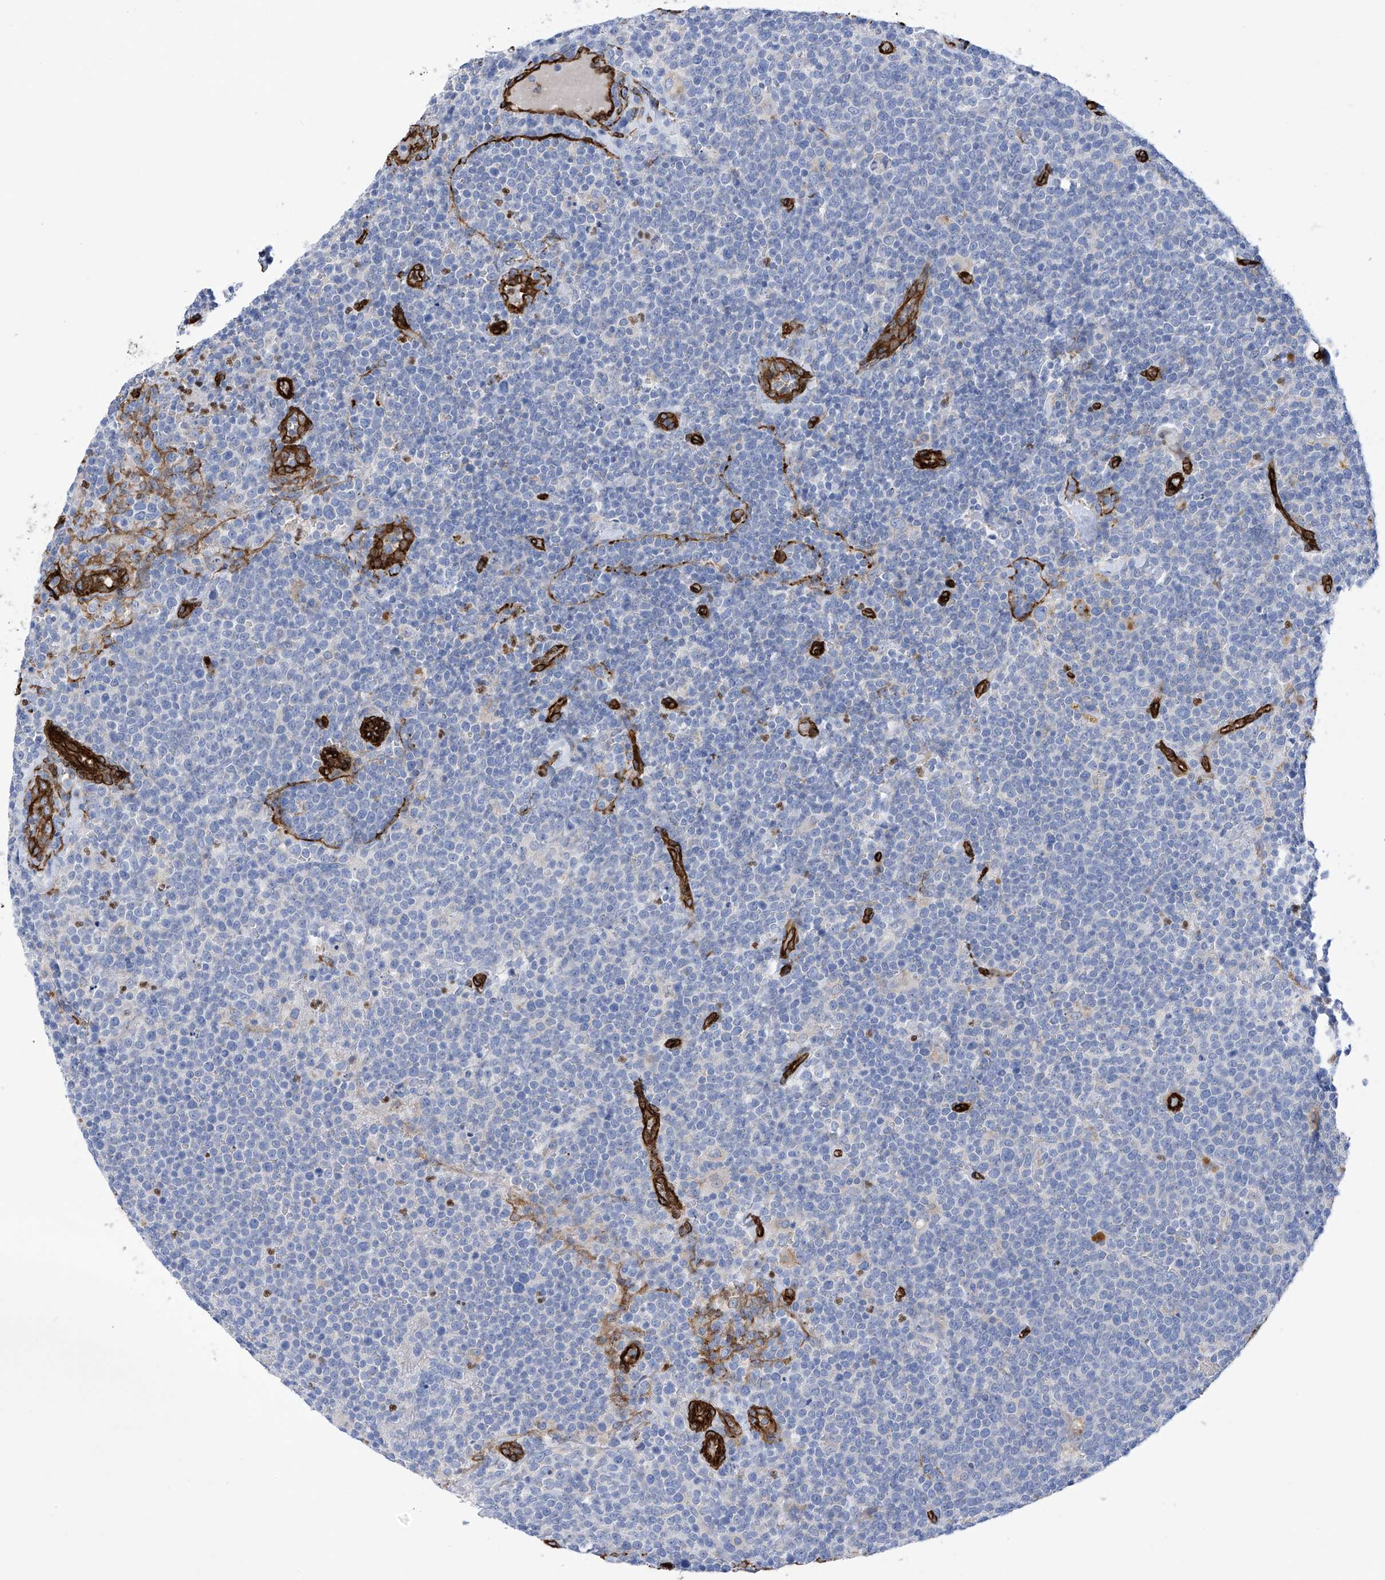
{"staining": {"intensity": "negative", "quantity": "none", "location": "none"}, "tissue": "lymphoma", "cell_type": "Tumor cells", "image_type": "cancer", "snomed": [{"axis": "morphology", "description": "Malignant lymphoma, non-Hodgkin's type, High grade"}, {"axis": "topography", "description": "Lymph node"}], "caption": "IHC of human lymphoma shows no staining in tumor cells.", "gene": "UBTD1", "patient": {"sex": "male", "age": 61}}